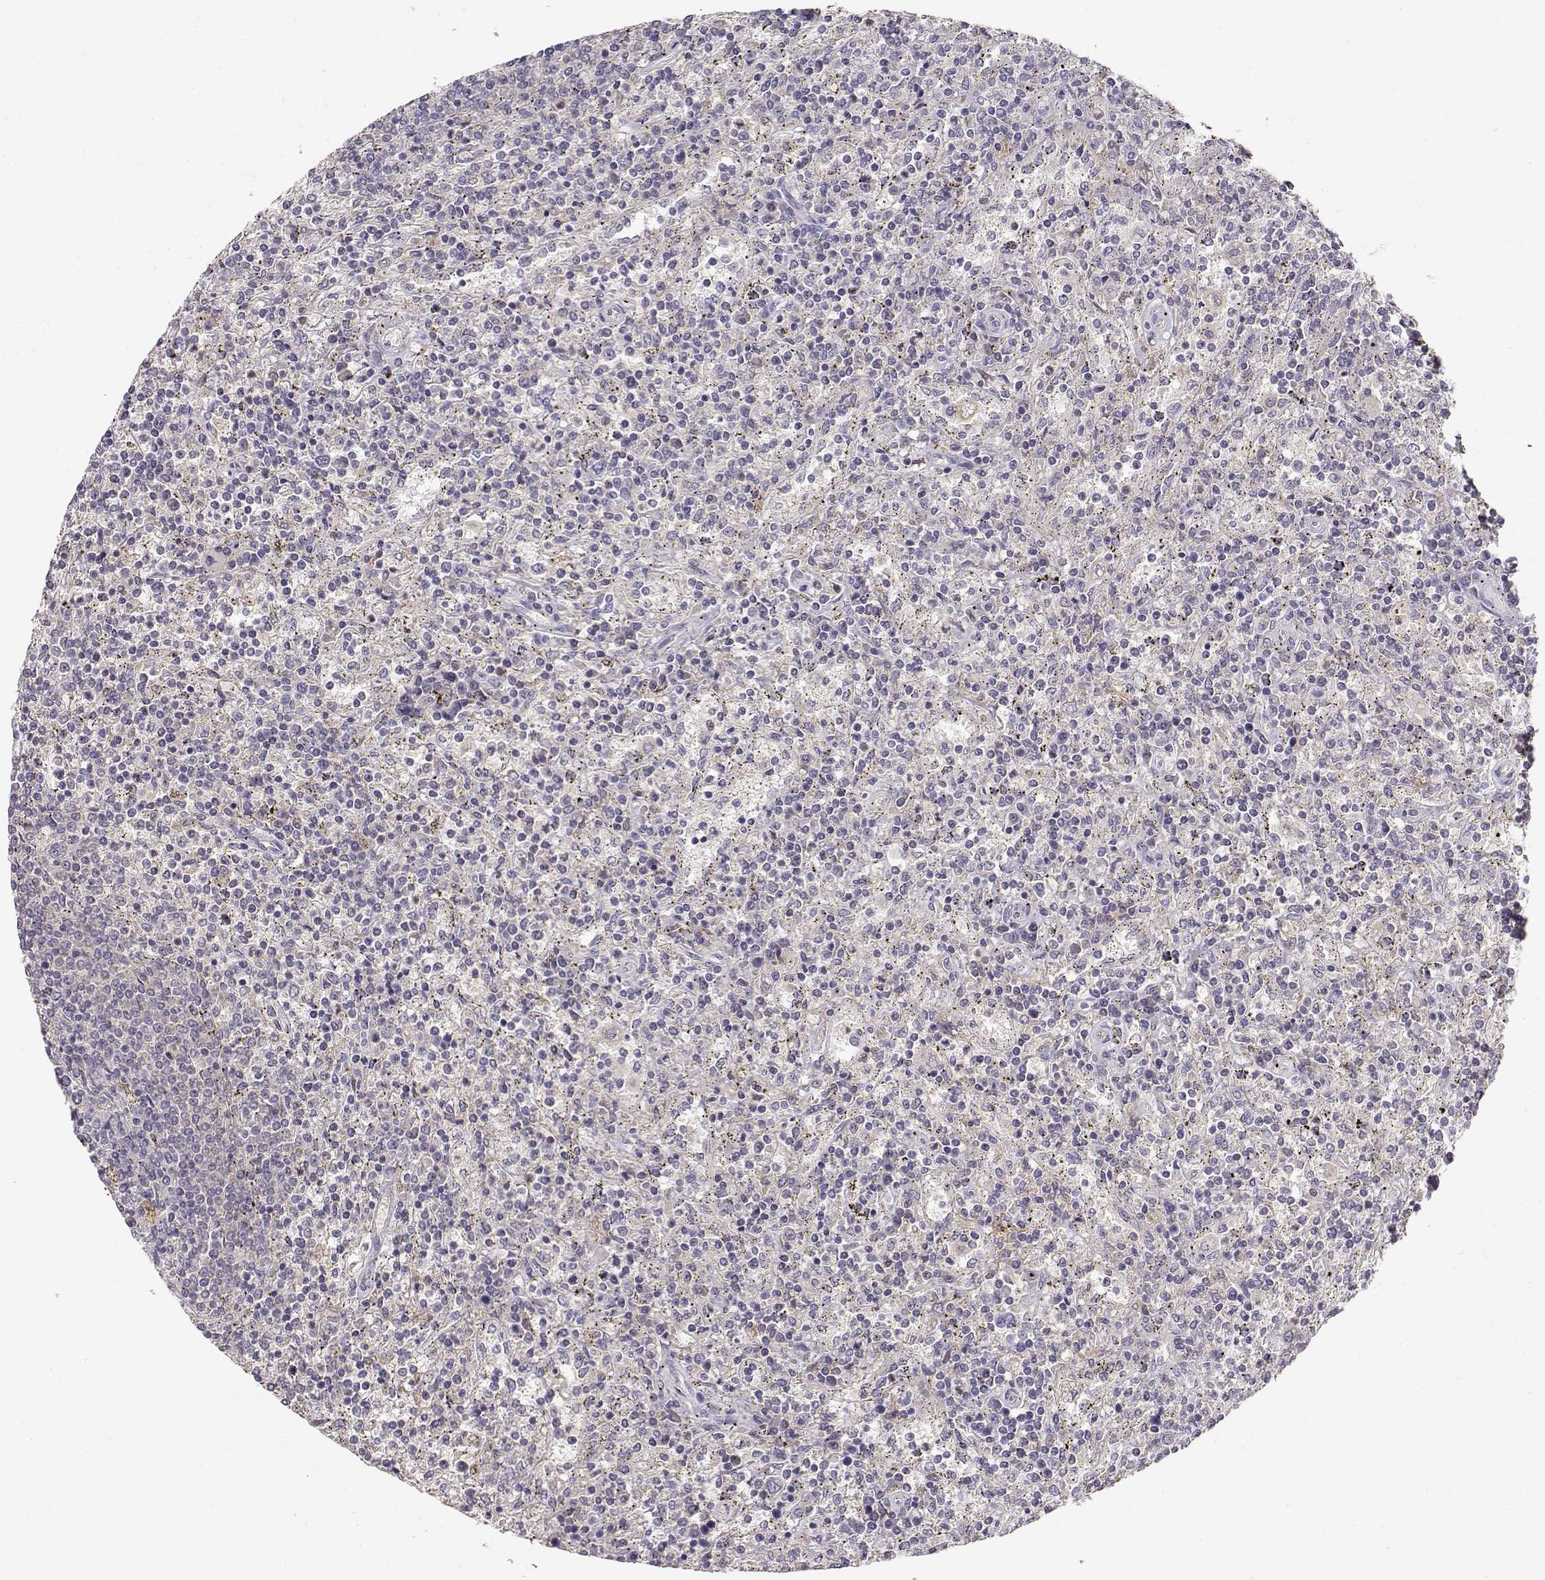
{"staining": {"intensity": "negative", "quantity": "none", "location": "none"}, "tissue": "lymphoma", "cell_type": "Tumor cells", "image_type": "cancer", "snomed": [{"axis": "morphology", "description": "Malignant lymphoma, non-Hodgkin's type, Low grade"}, {"axis": "topography", "description": "Spleen"}], "caption": "Histopathology image shows no protein positivity in tumor cells of low-grade malignant lymphoma, non-Hodgkin's type tissue.", "gene": "VAV1", "patient": {"sex": "male", "age": 62}}